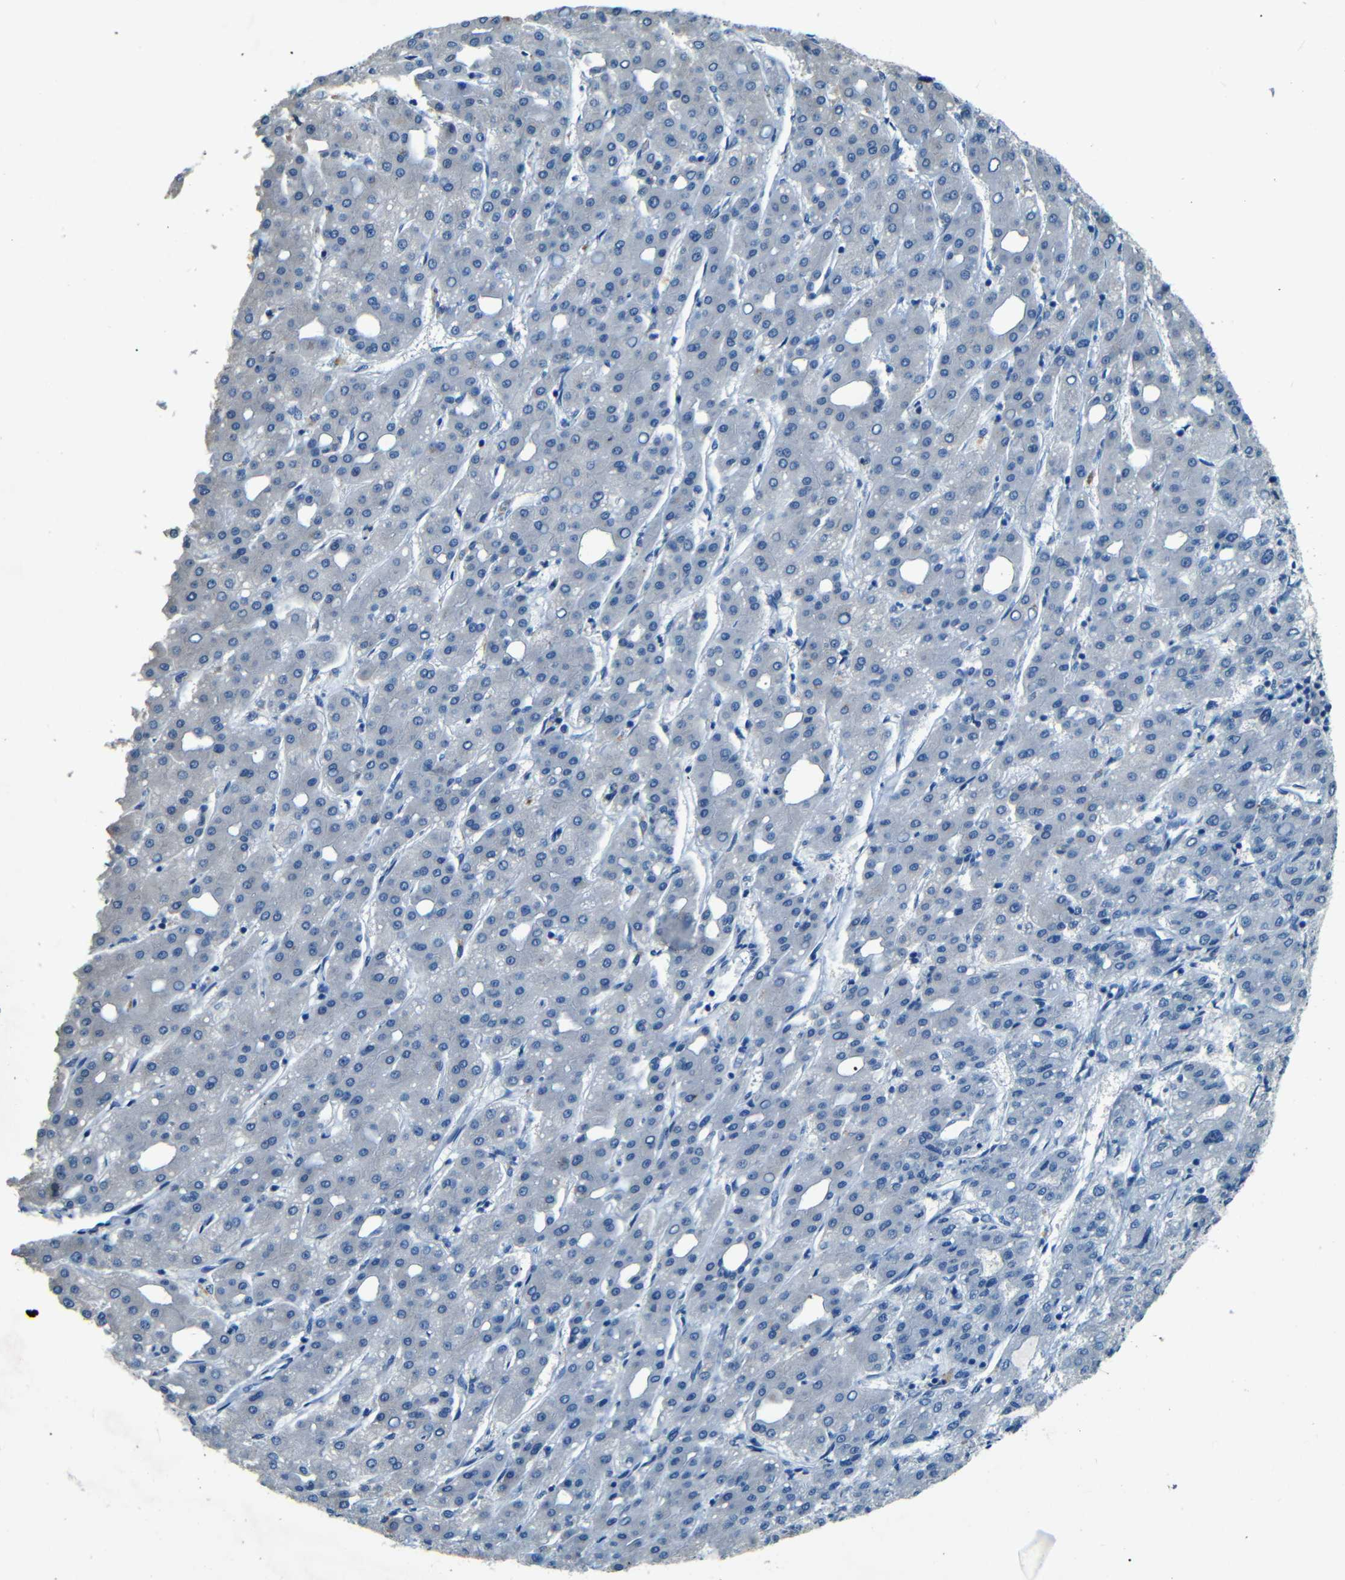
{"staining": {"intensity": "negative", "quantity": "none", "location": "none"}, "tissue": "liver cancer", "cell_type": "Tumor cells", "image_type": "cancer", "snomed": [{"axis": "morphology", "description": "Carcinoma, Hepatocellular, NOS"}, {"axis": "topography", "description": "Liver"}], "caption": "Liver hepatocellular carcinoma was stained to show a protein in brown. There is no significant staining in tumor cells.", "gene": "ZMAT1", "patient": {"sex": "male", "age": 65}}